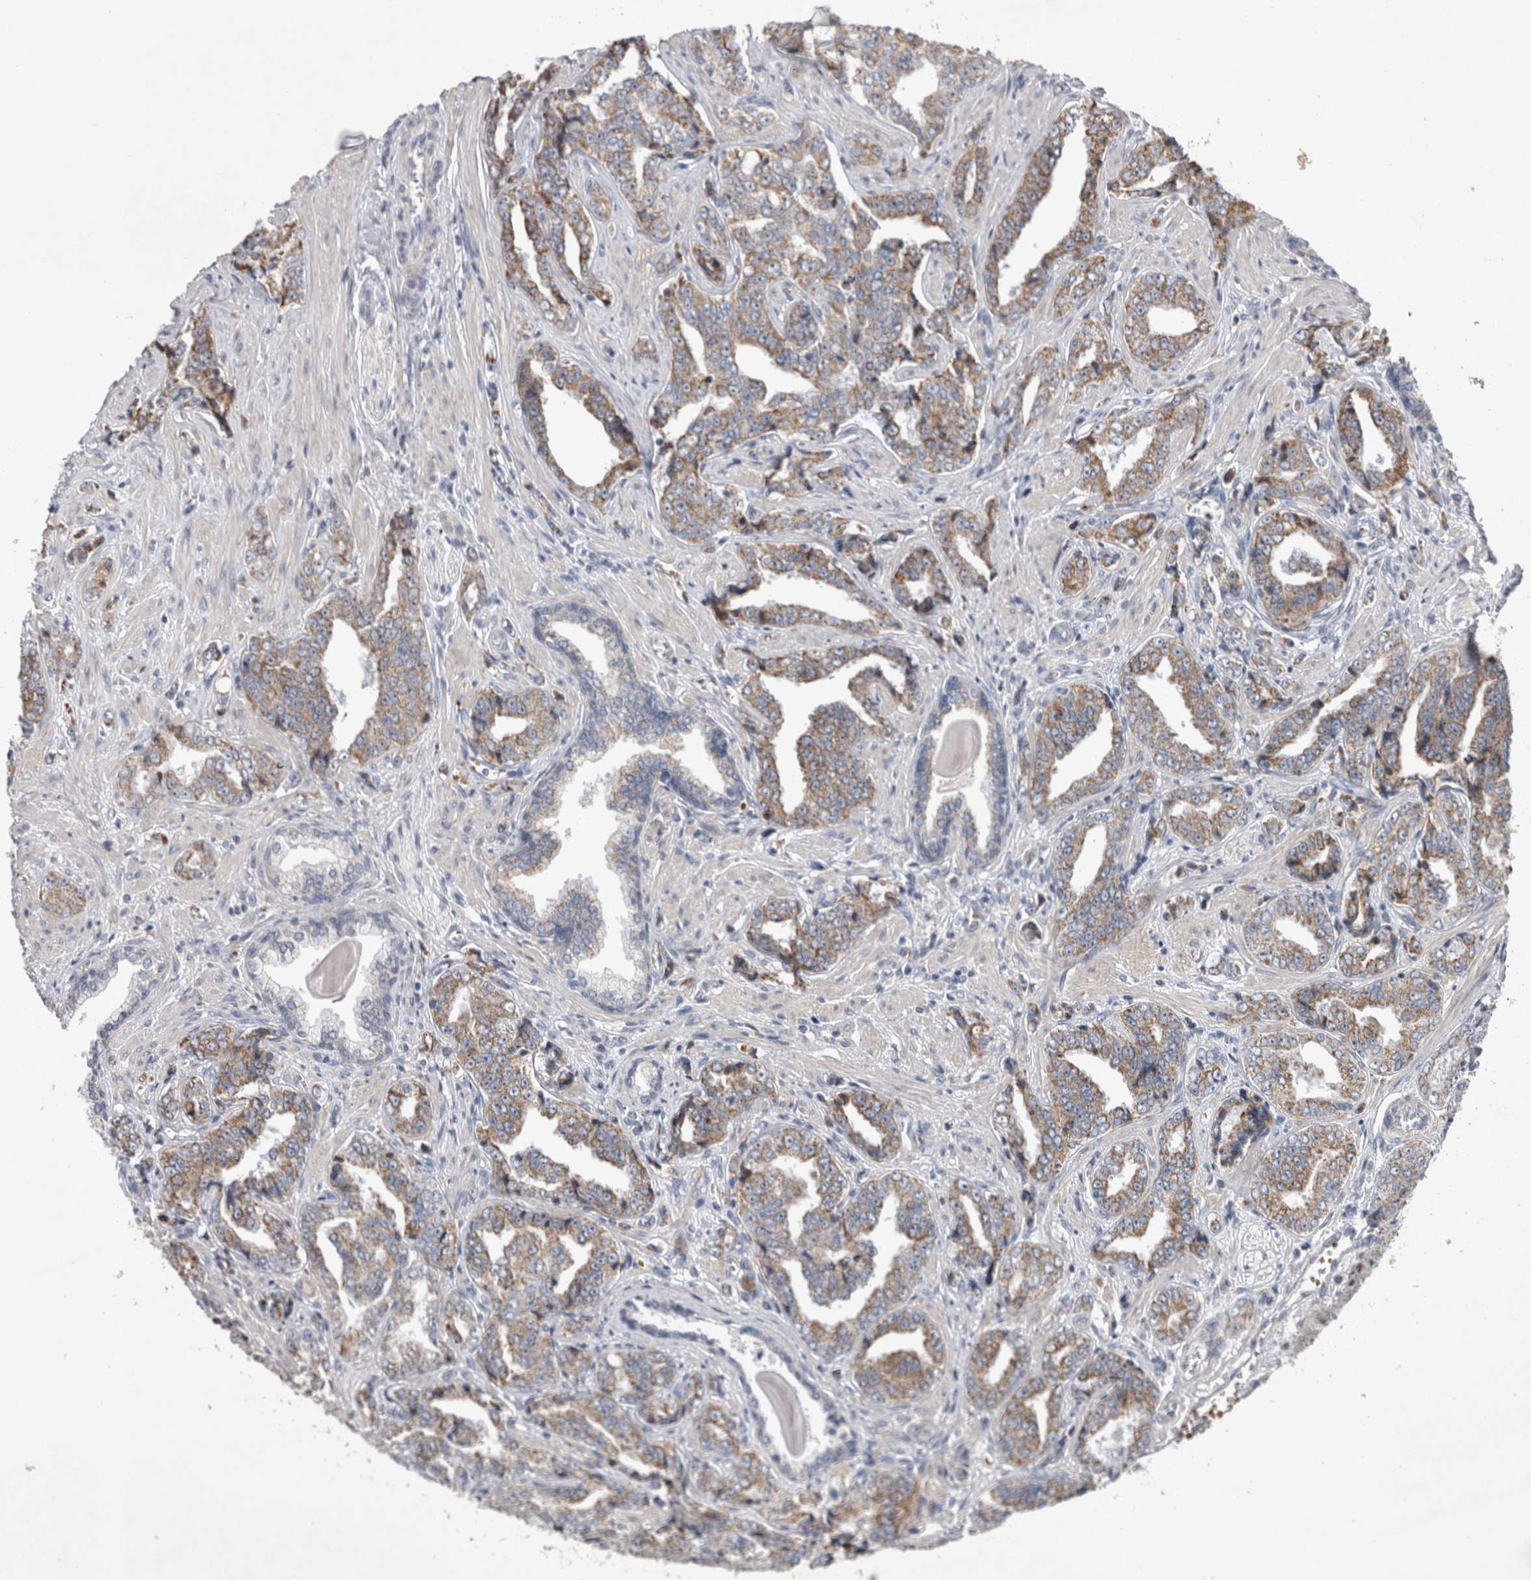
{"staining": {"intensity": "moderate", "quantity": ">75%", "location": "cytoplasmic/membranous"}, "tissue": "prostate cancer", "cell_type": "Tumor cells", "image_type": "cancer", "snomed": [{"axis": "morphology", "description": "Adenocarcinoma, High grade"}, {"axis": "topography", "description": "Prostate"}], "caption": "Human prostate cancer (adenocarcinoma (high-grade)) stained with a brown dye reveals moderate cytoplasmic/membranous positive expression in about >75% of tumor cells.", "gene": "HDHD3", "patient": {"sex": "male", "age": 71}}